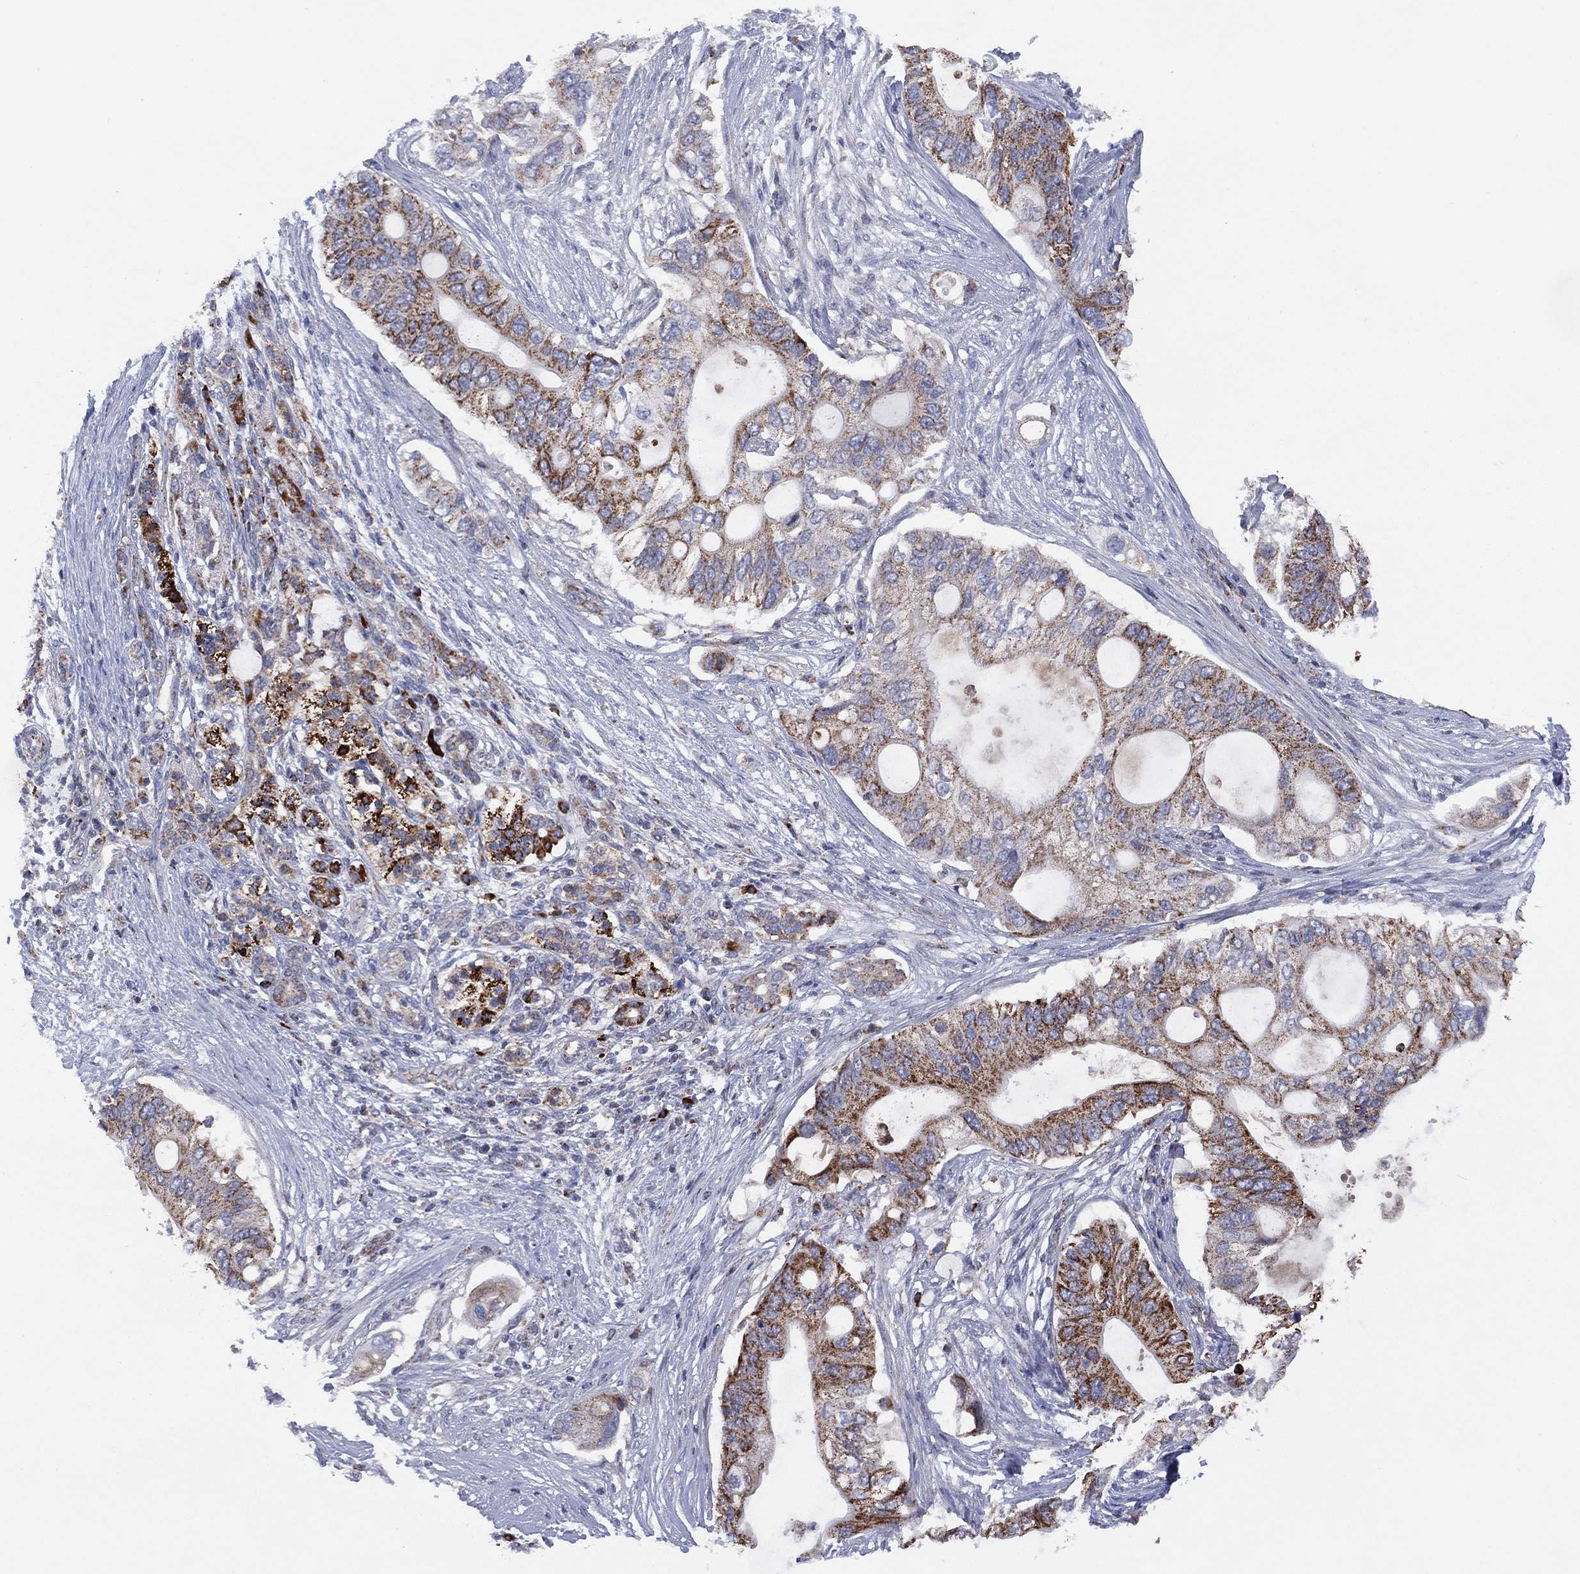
{"staining": {"intensity": "strong", "quantity": "25%-75%", "location": "cytoplasmic/membranous"}, "tissue": "pancreatic cancer", "cell_type": "Tumor cells", "image_type": "cancer", "snomed": [{"axis": "morphology", "description": "Adenocarcinoma, NOS"}, {"axis": "topography", "description": "Pancreas"}], "caption": "Immunohistochemistry (IHC) histopathology image of neoplastic tissue: human adenocarcinoma (pancreatic) stained using immunohistochemistry demonstrates high levels of strong protein expression localized specifically in the cytoplasmic/membranous of tumor cells, appearing as a cytoplasmic/membranous brown color.", "gene": "PPP2R5A", "patient": {"sex": "female", "age": 72}}